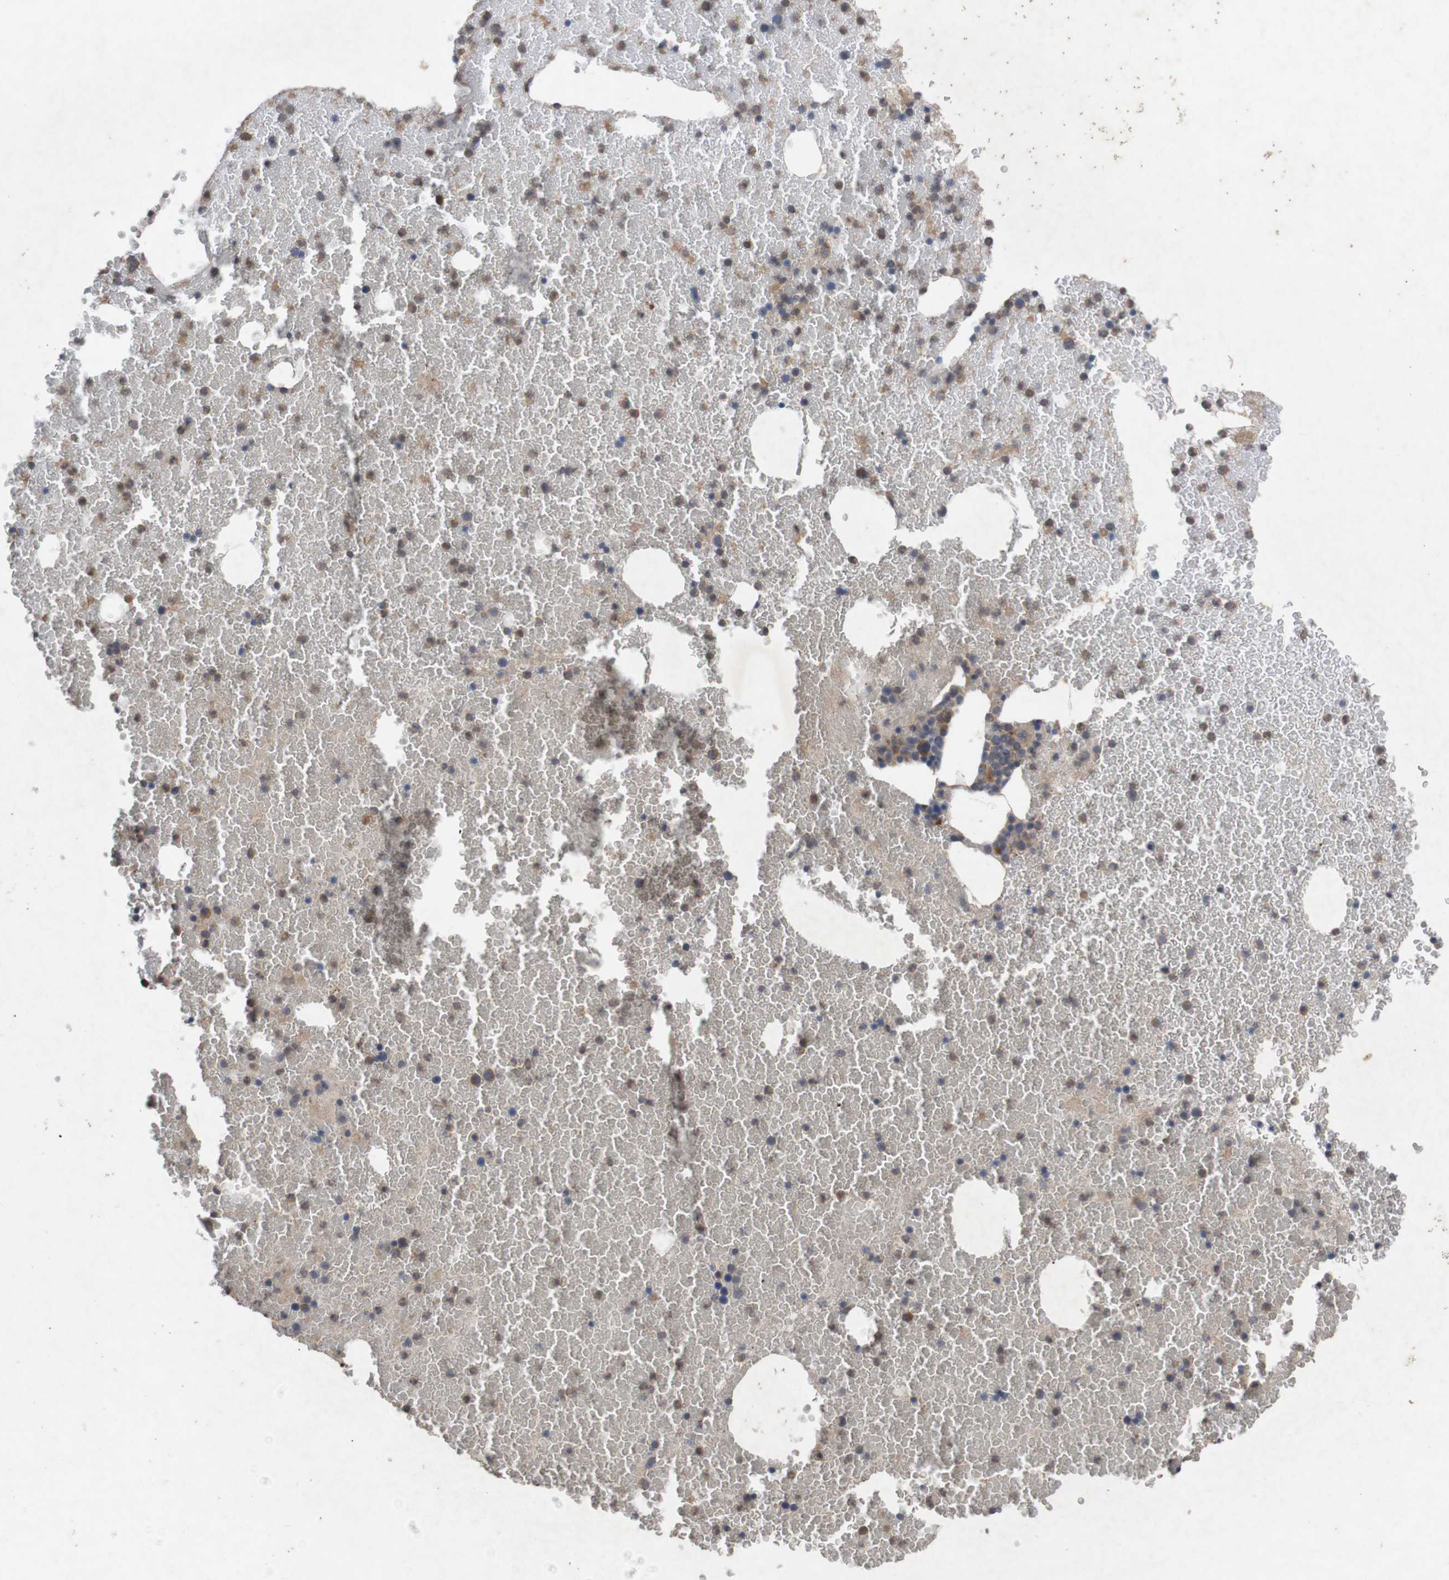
{"staining": {"intensity": "weak", "quantity": ">75%", "location": "cytoplasmic/membranous"}, "tissue": "bone marrow", "cell_type": "Hematopoietic cells", "image_type": "normal", "snomed": [{"axis": "morphology", "description": "Normal tissue, NOS"}, {"axis": "morphology", "description": "Inflammation, NOS"}, {"axis": "topography", "description": "Bone marrow"}], "caption": "Weak cytoplasmic/membranous protein positivity is seen in approximately >75% of hematopoietic cells in bone marrow. Using DAB (3,3'-diaminobenzidine) (brown) and hematoxylin (blue) stains, captured at high magnification using brightfield microscopy.", "gene": "KCNS3", "patient": {"sex": "male", "age": 47}}